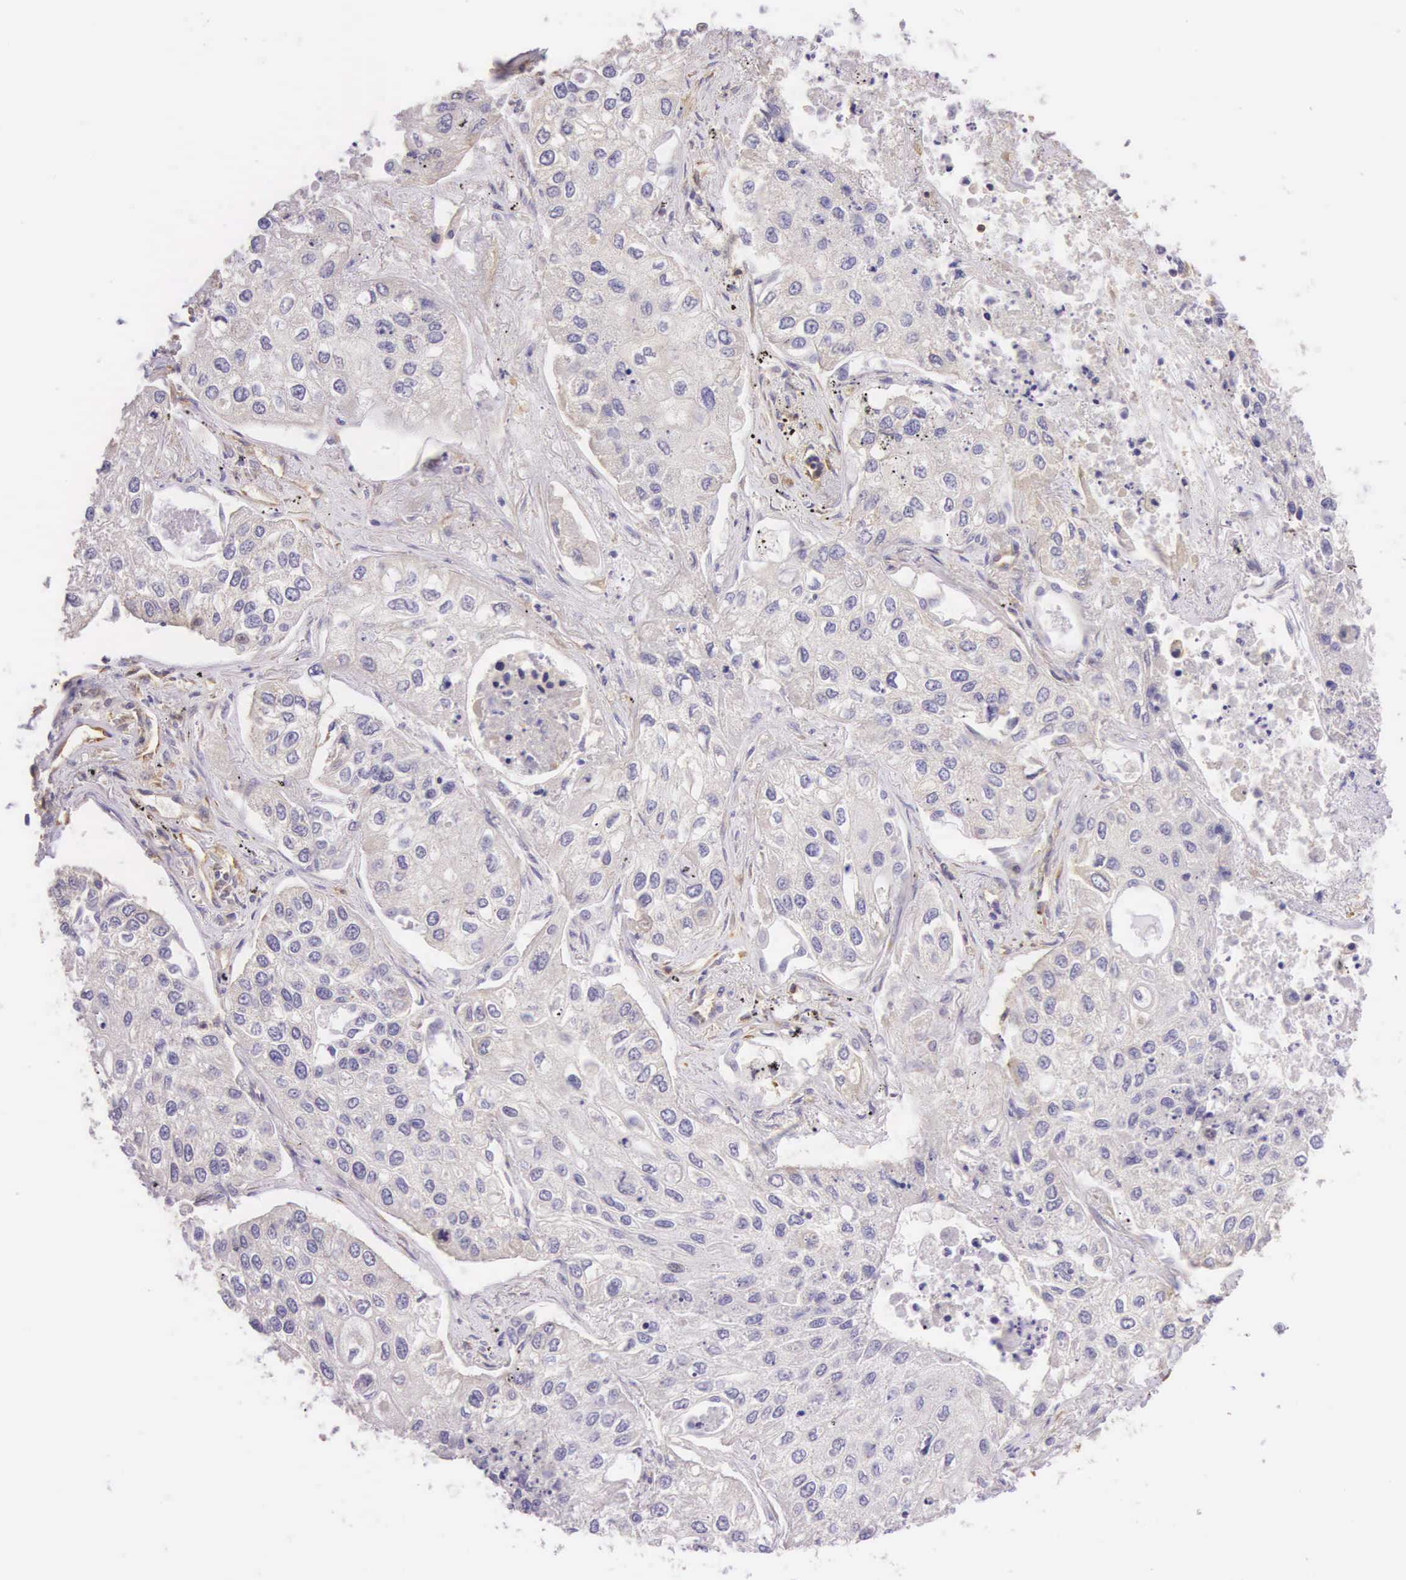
{"staining": {"intensity": "negative", "quantity": "none", "location": "none"}, "tissue": "lung cancer", "cell_type": "Tumor cells", "image_type": "cancer", "snomed": [{"axis": "morphology", "description": "Squamous cell carcinoma, NOS"}, {"axis": "topography", "description": "Lung"}], "caption": "Human squamous cell carcinoma (lung) stained for a protein using immunohistochemistry demonstrates no expression in tumor cells.", "gene": "CD99", "patient": {"sex": "male", "age": 75}}